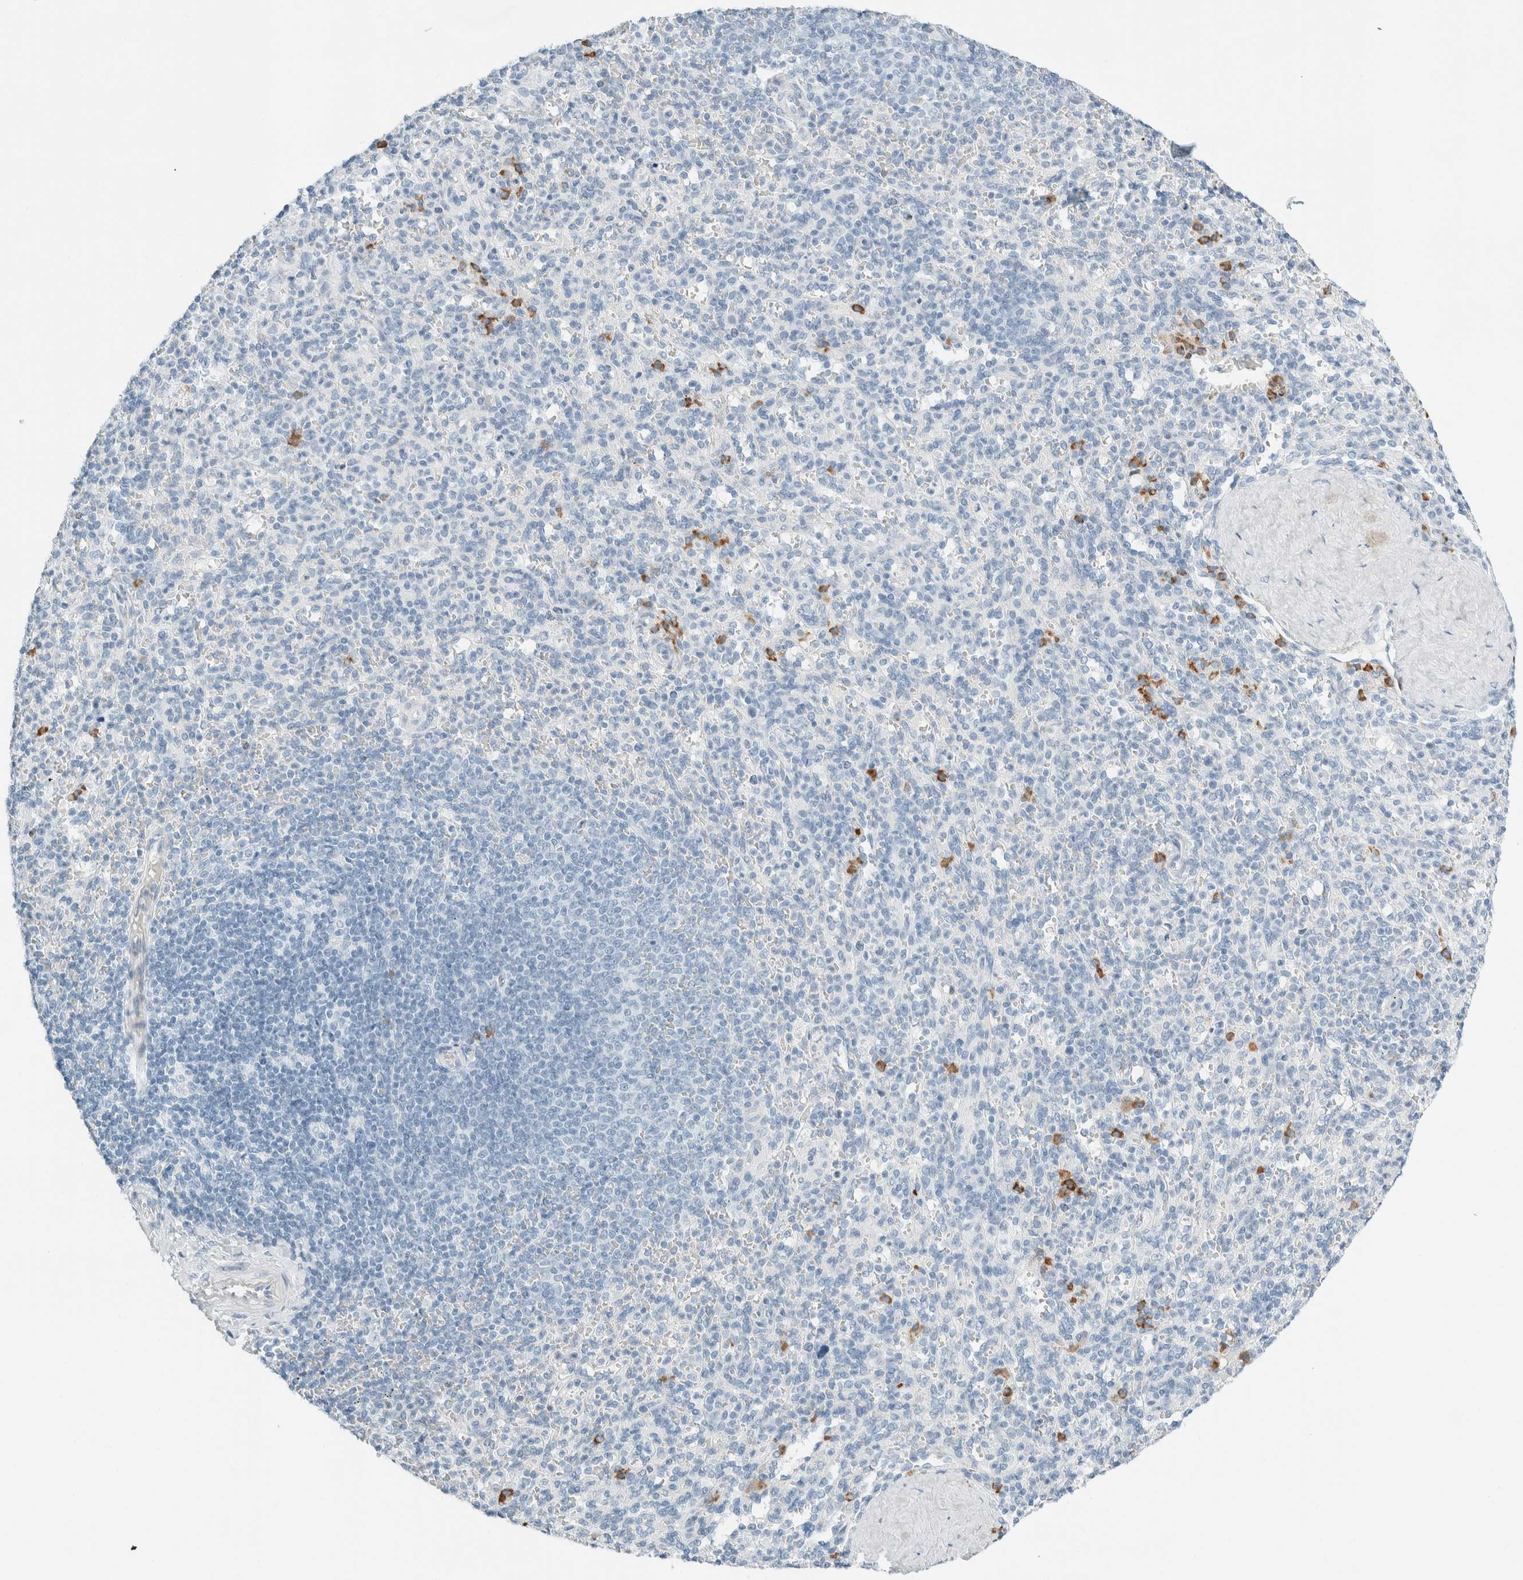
{"staining": {"intensity": "strong", "quantity": "<25%", "location": "cytoplasmic/membranous"}, "tissue": "spleen", "cell_type": "Cells in red pulp", "image_type": "normal", "snomed": [{"axis": "morphology", "description": "Normal tissue, NOS"}, {"axis": "topography", "description": "Spleen"}], "caption": "Protein staining of unremarkable spleen exhibits strong cytoplasmic/membranous expression in approximately <25% of cells in red pulp.", "gene": "ARHGAP27", "patient": {"sex": "male", "age": 36}}